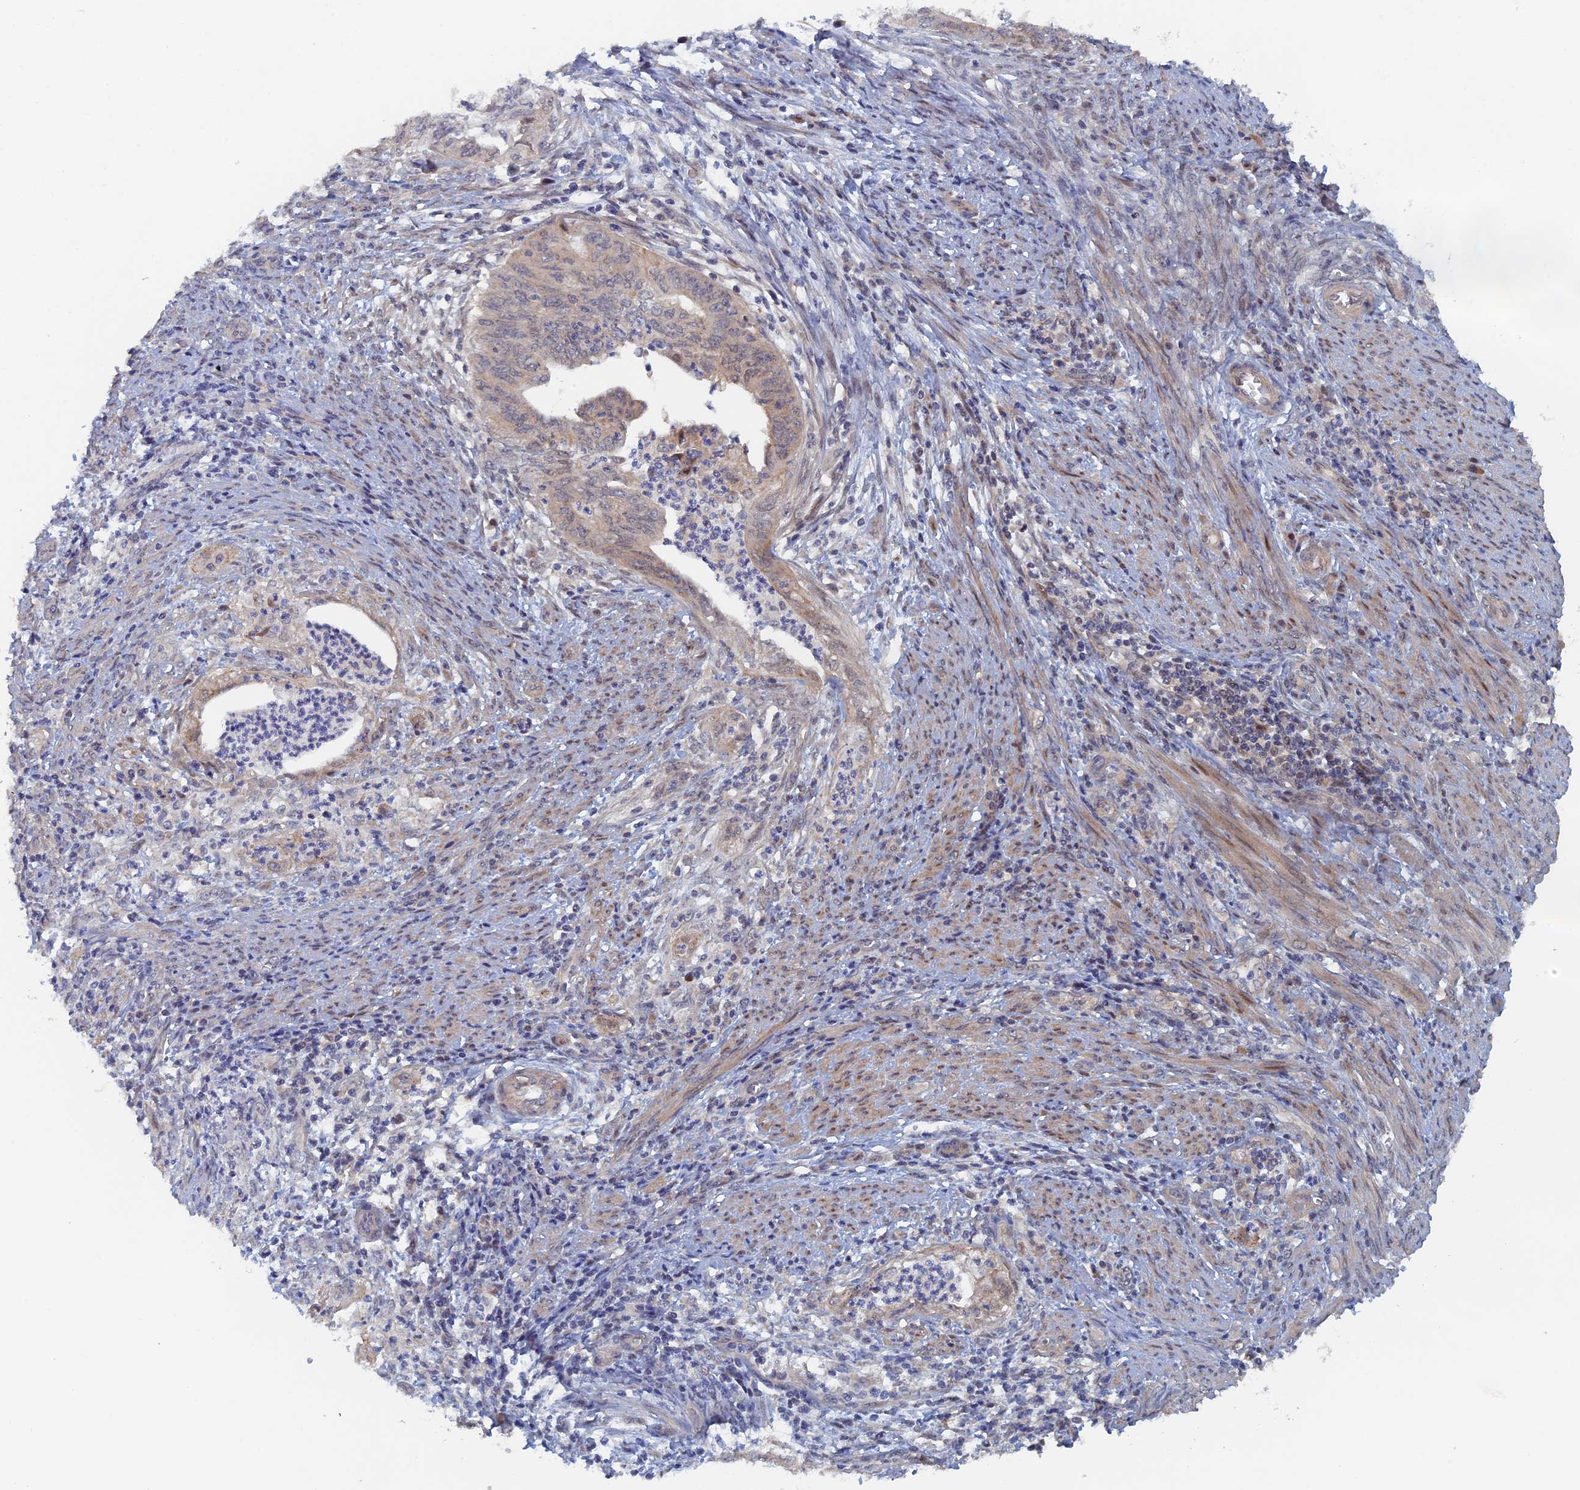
{"staining": {"intensity": "negative", "quantity": "none", "location": "none"}, "tissue": "endometrial cancer", "cell_type": "Tumor cells", "image_type": "cancer", "snomed": [{"axis": "morphology", "description": "Adenocarcinoma, NOS"}, {"axis": "topography", "description": "Endometrium"}], "caption": "Human adenocarcinoma (endometrial) stained for a protein using immunohistochemistry (IHC) shows no expression in tumor cells.", "gene": "ELOVL6", "patient": {"sex": "female", "age": 68}}